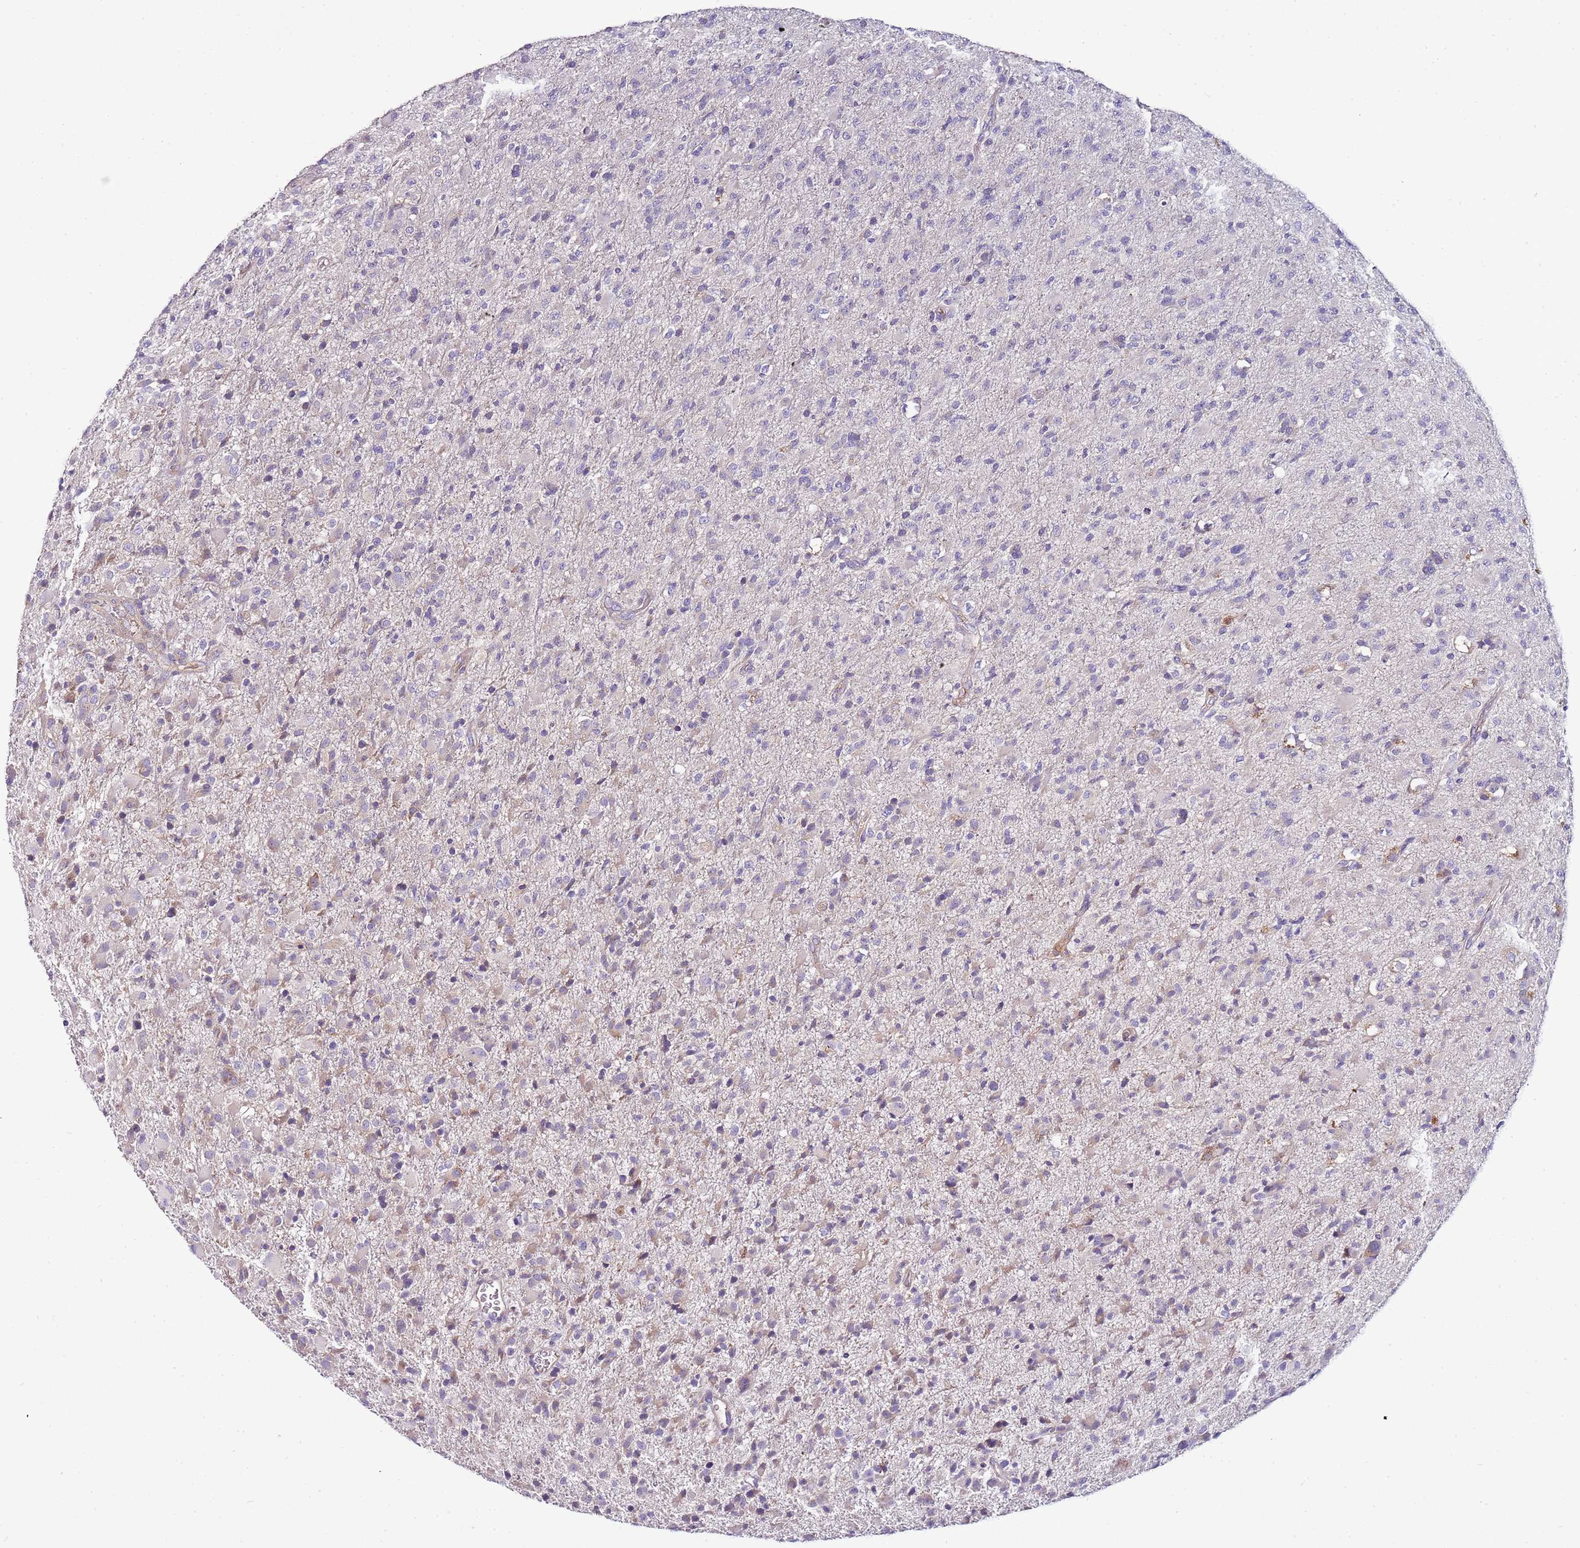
{"staining": {"intensity": "weak", "quantity": "<25%", "location": "cytoplasmic/membranous"}, "tissue": "glioma", "cell_type": "Tumor cells", "image_type": "cancer", "snomed": [{"axis": "morphology", "description": "Glioma, malignant, Low grade"}, {"axis": "topography", "description": "Brain"}], "caption": "Image shows no significant protein expression in tumor cells of malignant low-grade glioma.", "gene": "FAM20A", "patient": {"sex": "male", "age": 65}}